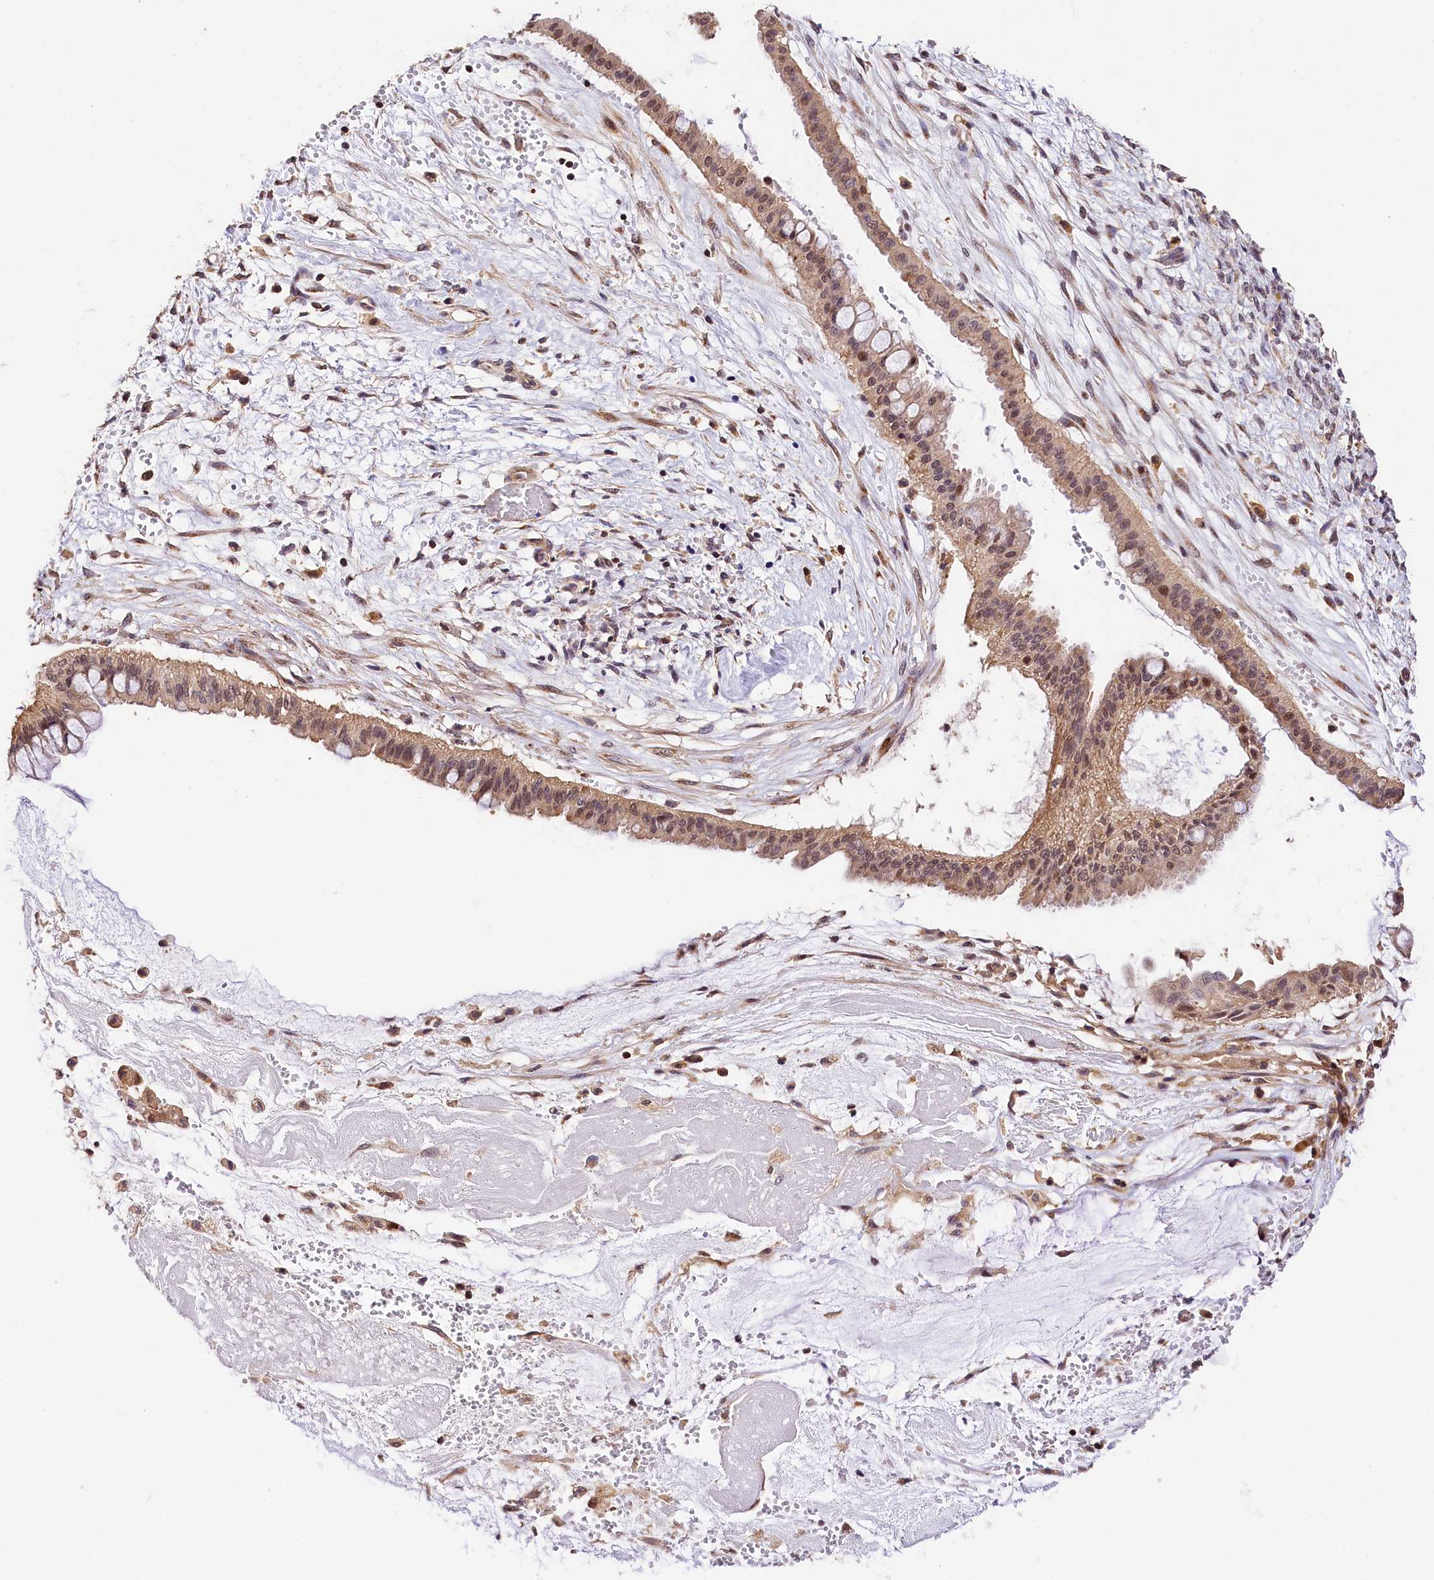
{"staining": {"intensity": "weak", "quantity": ">75%", "location": "cytoplasmic/membranous,nuclear"}, "tissue": "ovarian cancer", "cell_type": "Tumor cells", "image_type": "cancer", "snomed": [{"axis": "morphology", "description": "Cystadenocarcinoma, mucinous, NOS"}, {"axis": "topography", "description": "Ovary"}], "caption": "This photomicrograph demonstrates ovarian cancer (mucinous cystadenocarcinoma) stained with immunohistochemistry to label a protein in brown. The cytoplasmic/membranous and nuclear of tumor cells show weak positivity for the protein. Nuclei are counter-stained blue.", "gene": "CHORDC1", "patient": {"sex": "female", "age": 73}}